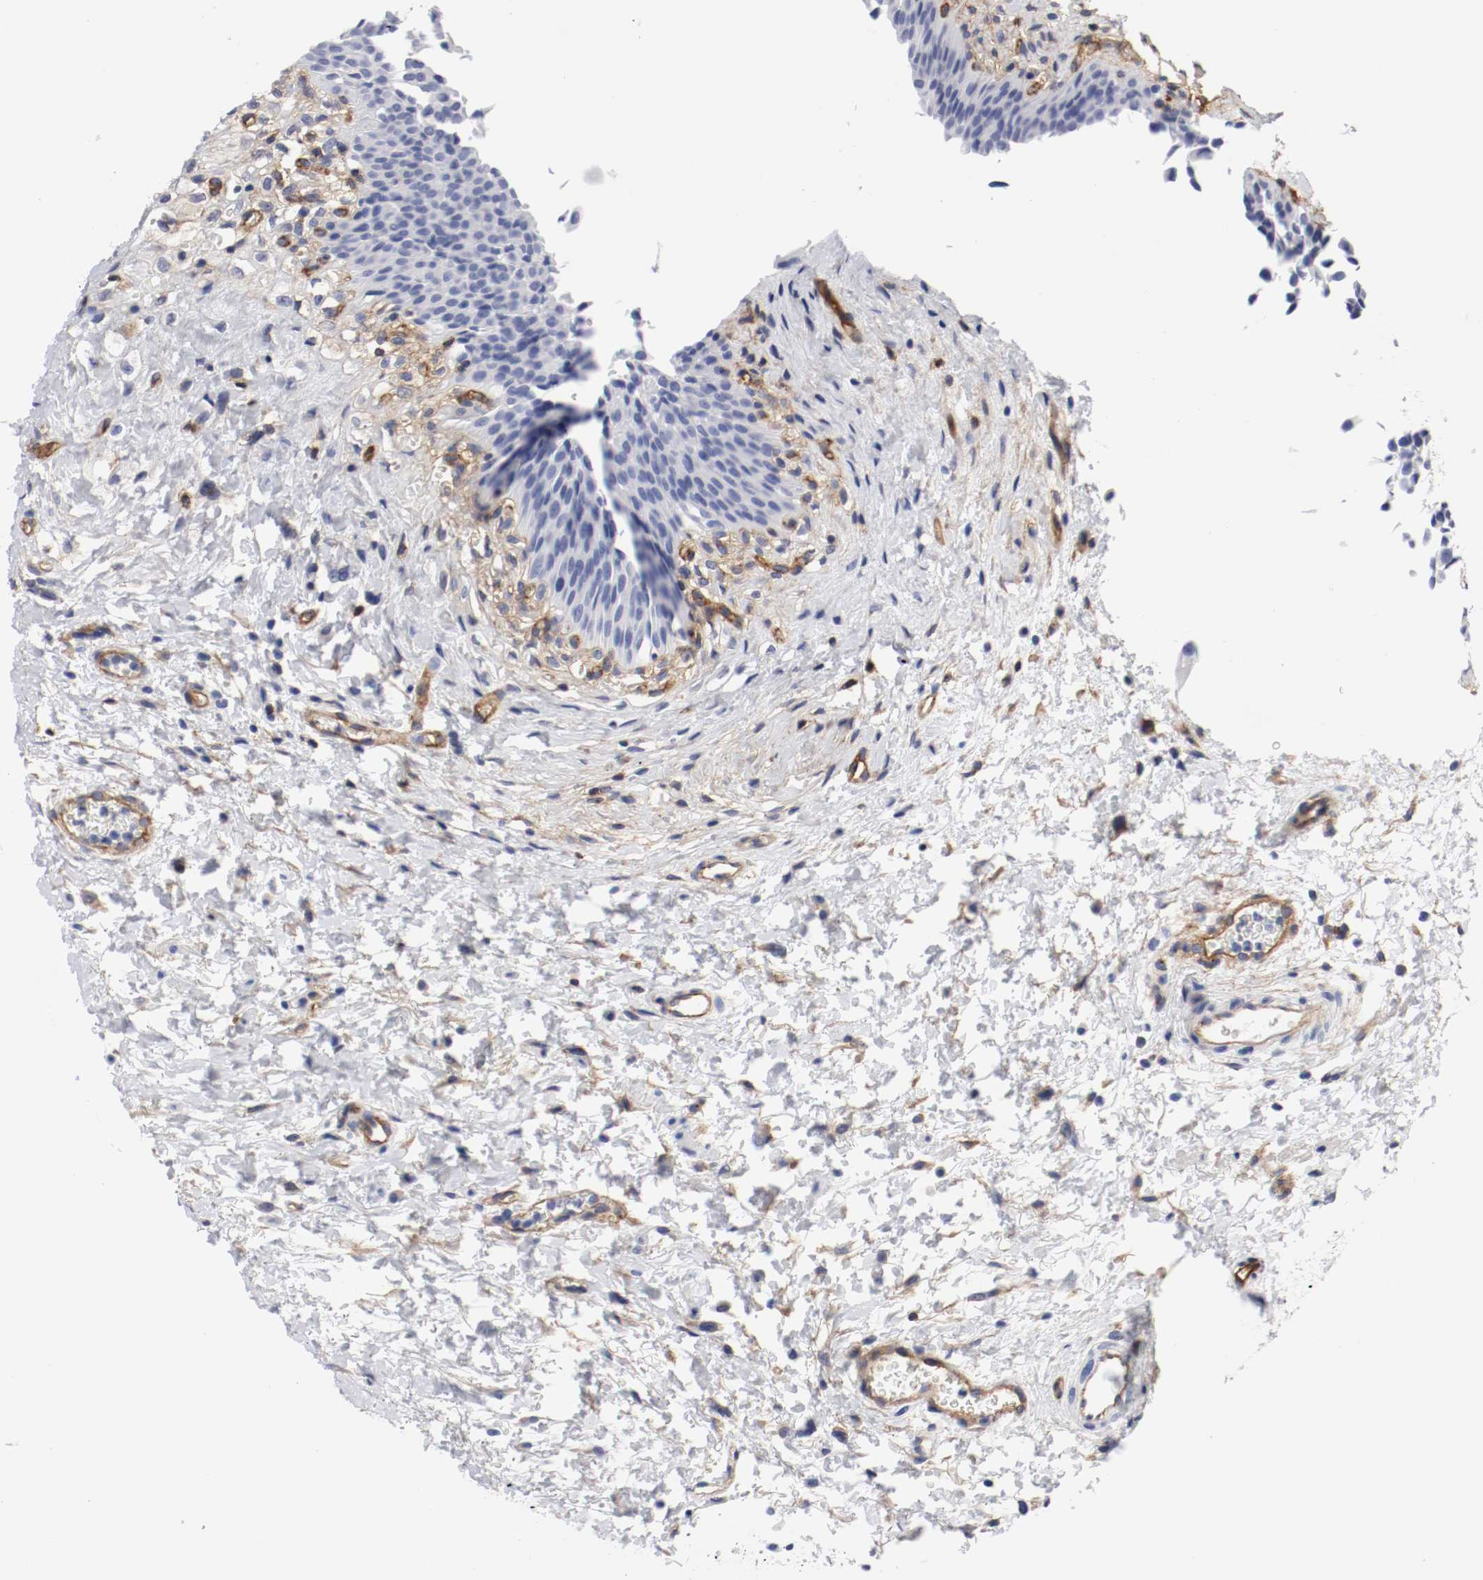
{"staining": {"intensity": "negative", "quantity": "none", "location": "none"}, "tissue": "urinary bladder", "cell_type": "Urothelial cells", "image_type": "normal", "snomed": [{"axis": "morphology", "description": "Normal tissue, NOS"}, {"axis": "morphology", "description": "Dysplasia, NOS"}, {"axis": "topography", "description": "Urinary bladder"}], "caption": "Urinary bladder was stained to show a protein in brown. There is no significant staining in urothelial cells. Brightfield microscopy of IHC stained with DAB (3,3'-diaminobenzidine) (brown) and hematoxylin (blue), captured at high magnification.", "gene": "IFITM1", "patient": {"sex": "male", "age": 35}}